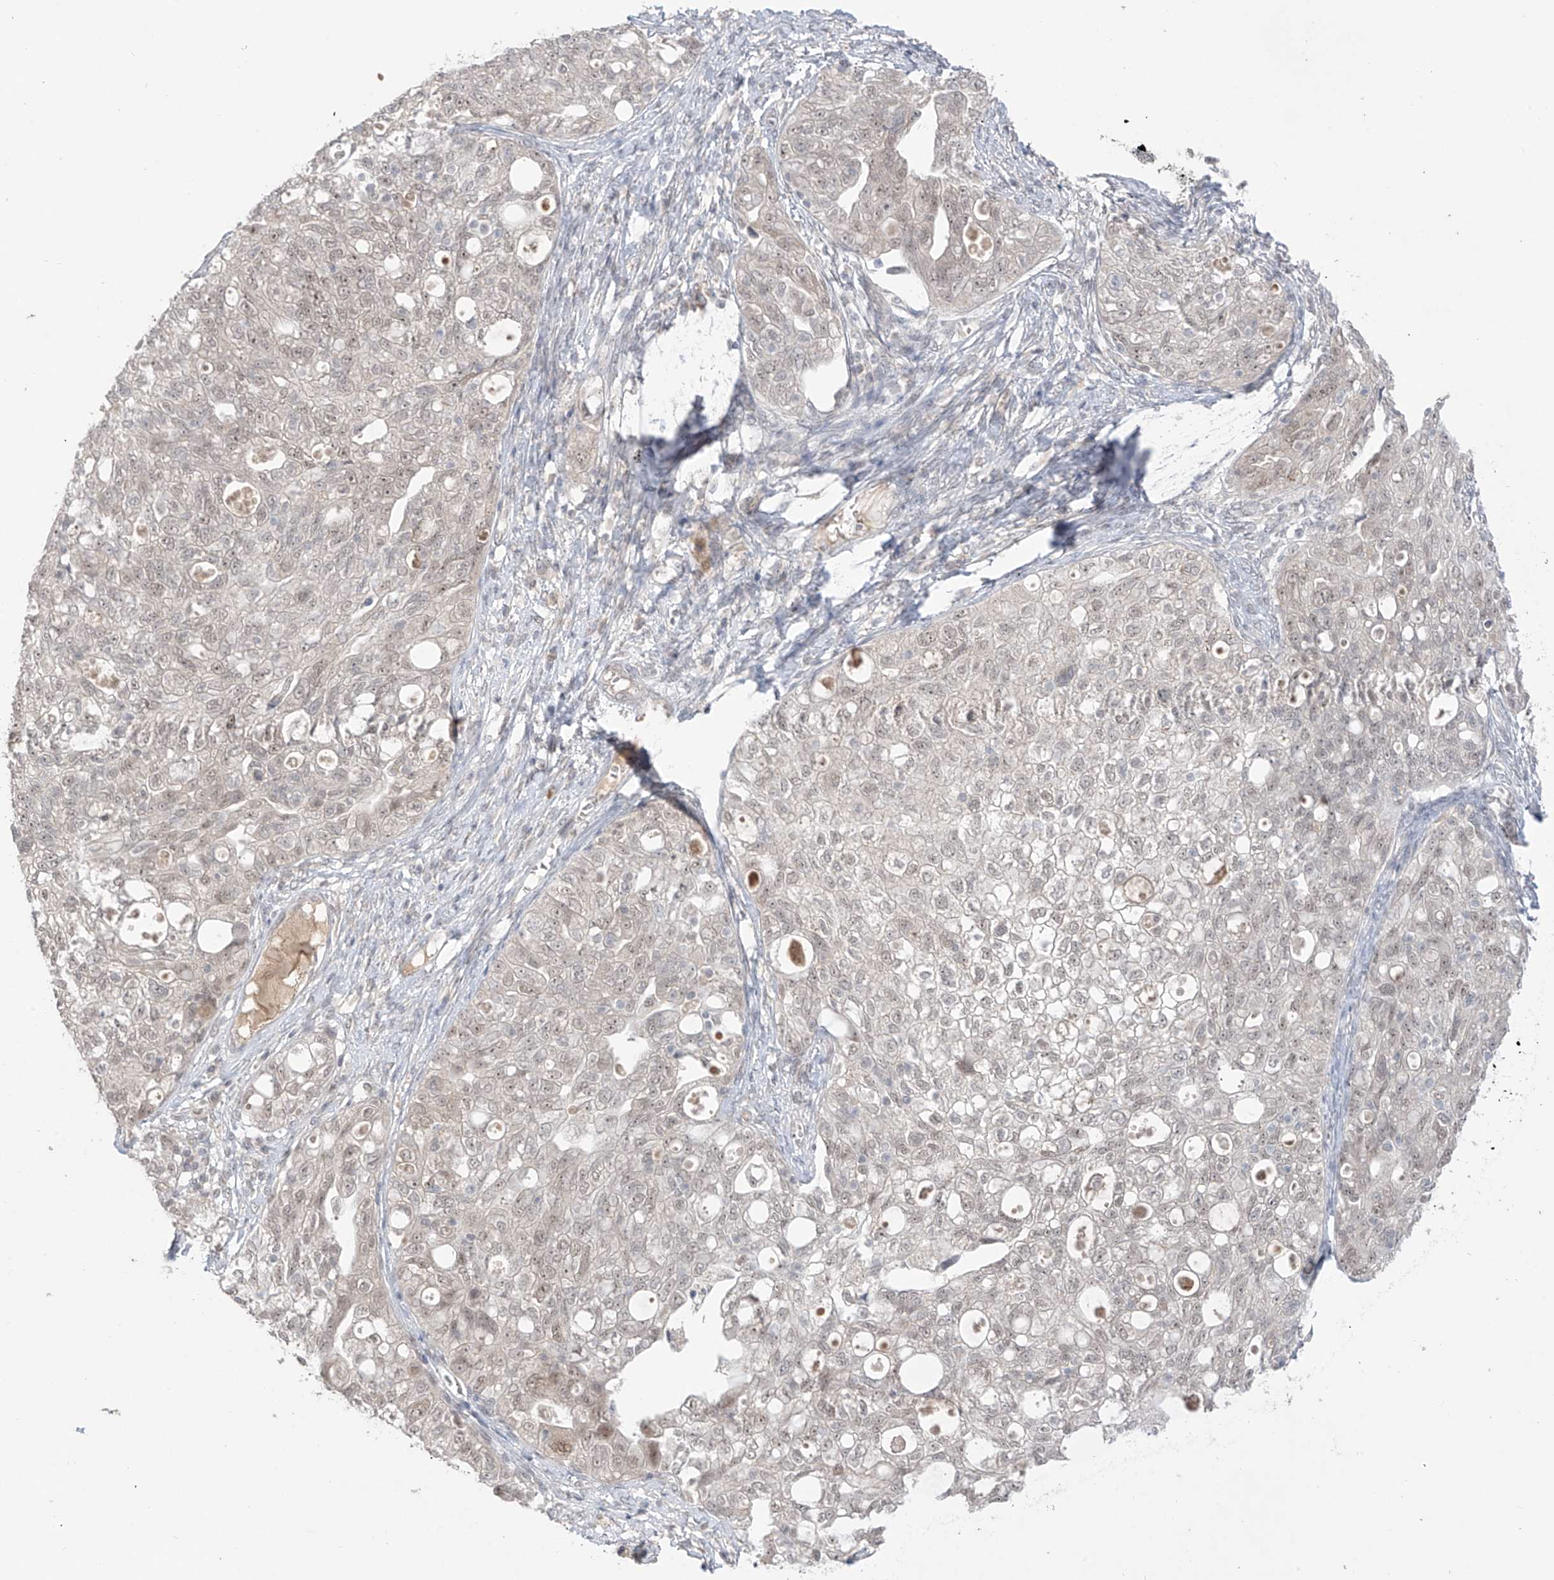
{"staining": {"intensity": "weak", "quantity": "<25%", "location": "nuclear"}, "tissue": "ovarian cancer", "cell_type": "Tumor cells", "image_type": "cancer", "snomed": [{"axis": "morphology", "description": "Carcinoma, NOS"}, {"axis": "morphology", "description": "Cystadenocarcinoma, serous, NOS"}, {"axis": "topography", "description": "Ovary"}], "caption": "Immunohistochemistry image of human ovarian carcinoma stained for a protein (brown), which reveals no expression in tumor cells.", "gene": "OGT", "patient": {"sex": "female", "age": 69}}